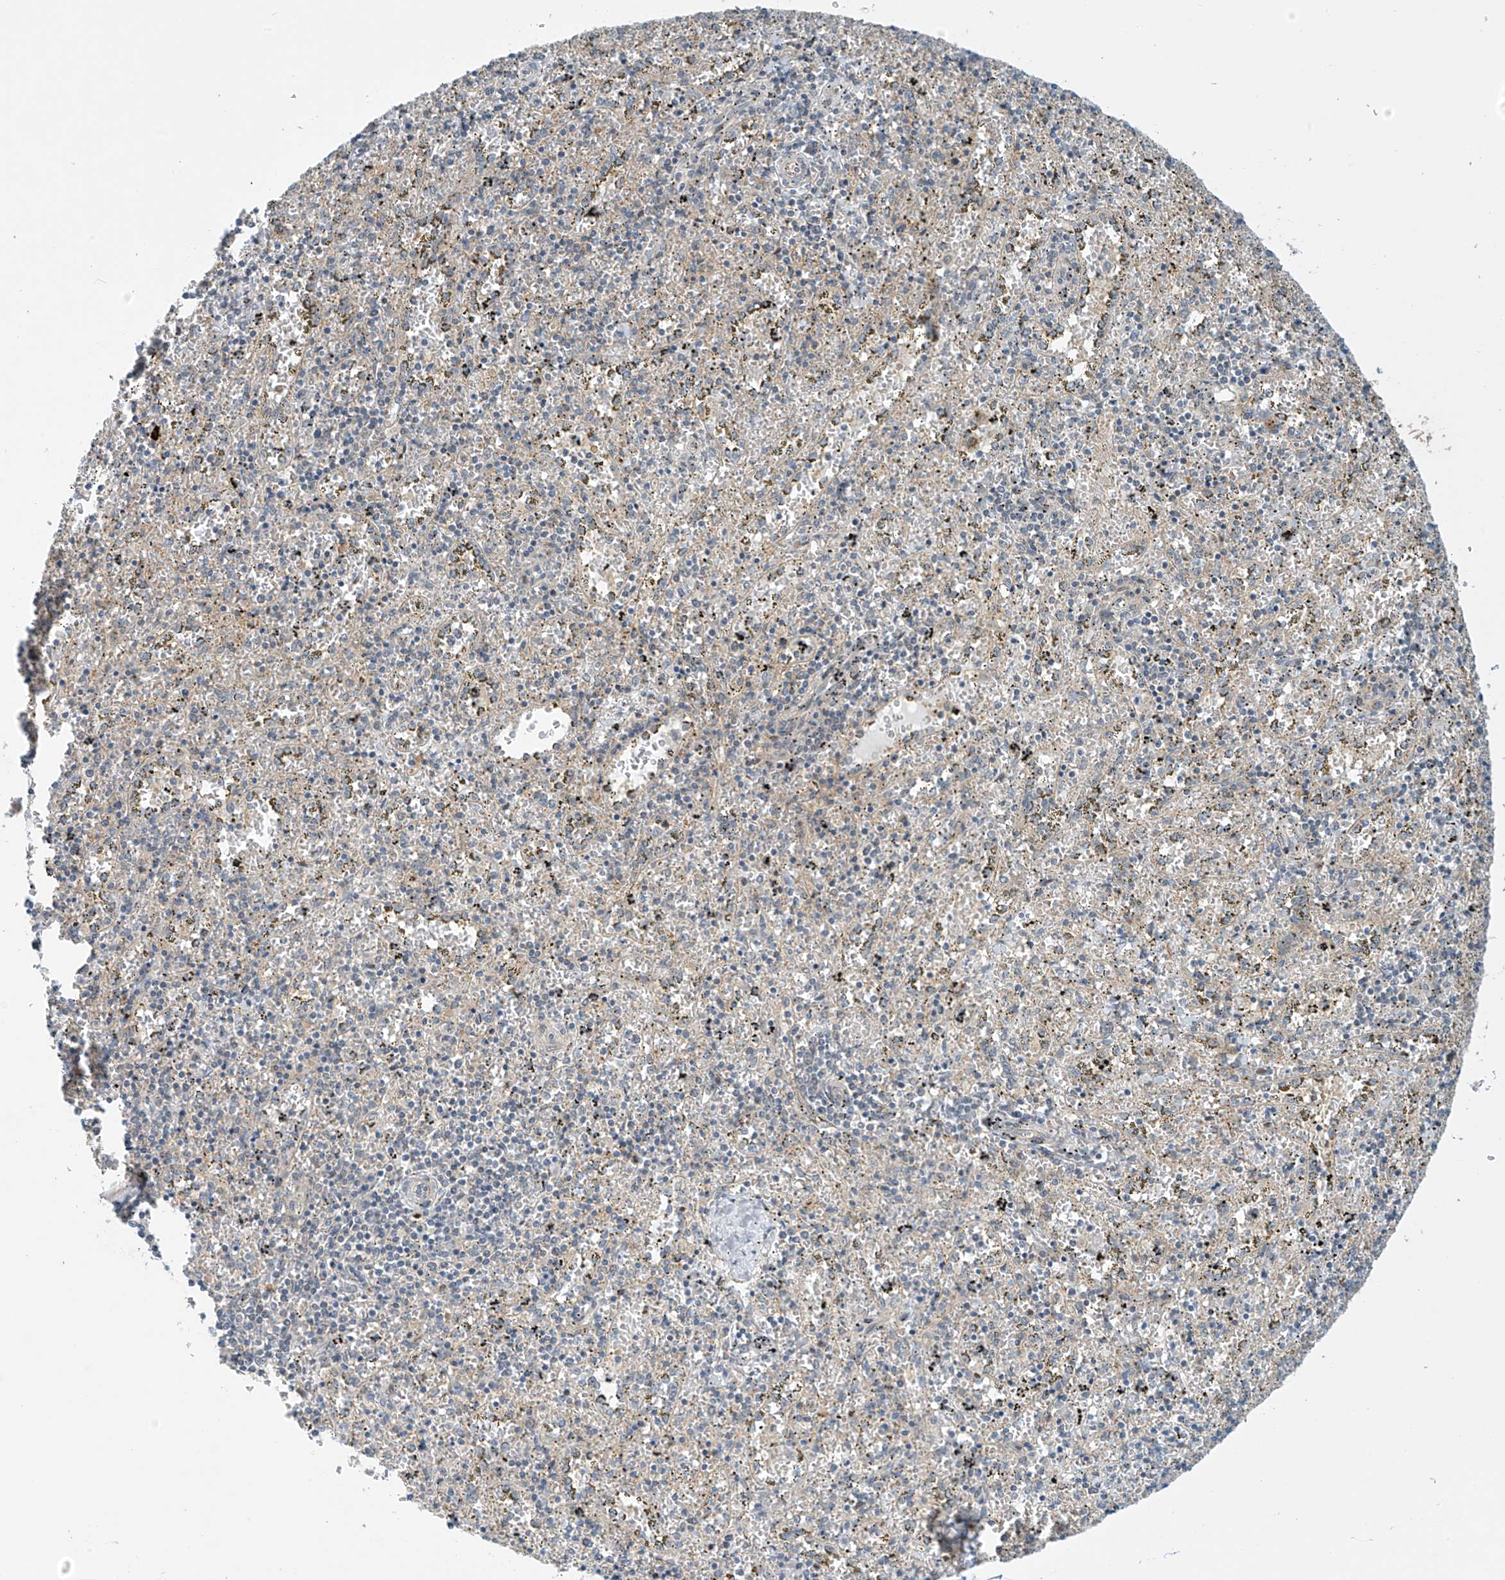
{"staining": {"intensity": "negative", "quantity": "none", "location": "none"}, "tissue": "spleen", "cell_type": "Cells in red pulp", "image_type": "normal", "snomed": [{"axis": "morphology", "description": "Normal tissue, NOS"}, {"axis": "topography", "description": "Spleen"}], "caption": "A high-resolution histopathology image shows IHC staining of normal spleen, which demonstrates no significant staining in cells in red pulp.", "gene": "FSD1L", "patient": {"sex": "male", "age": 11}}